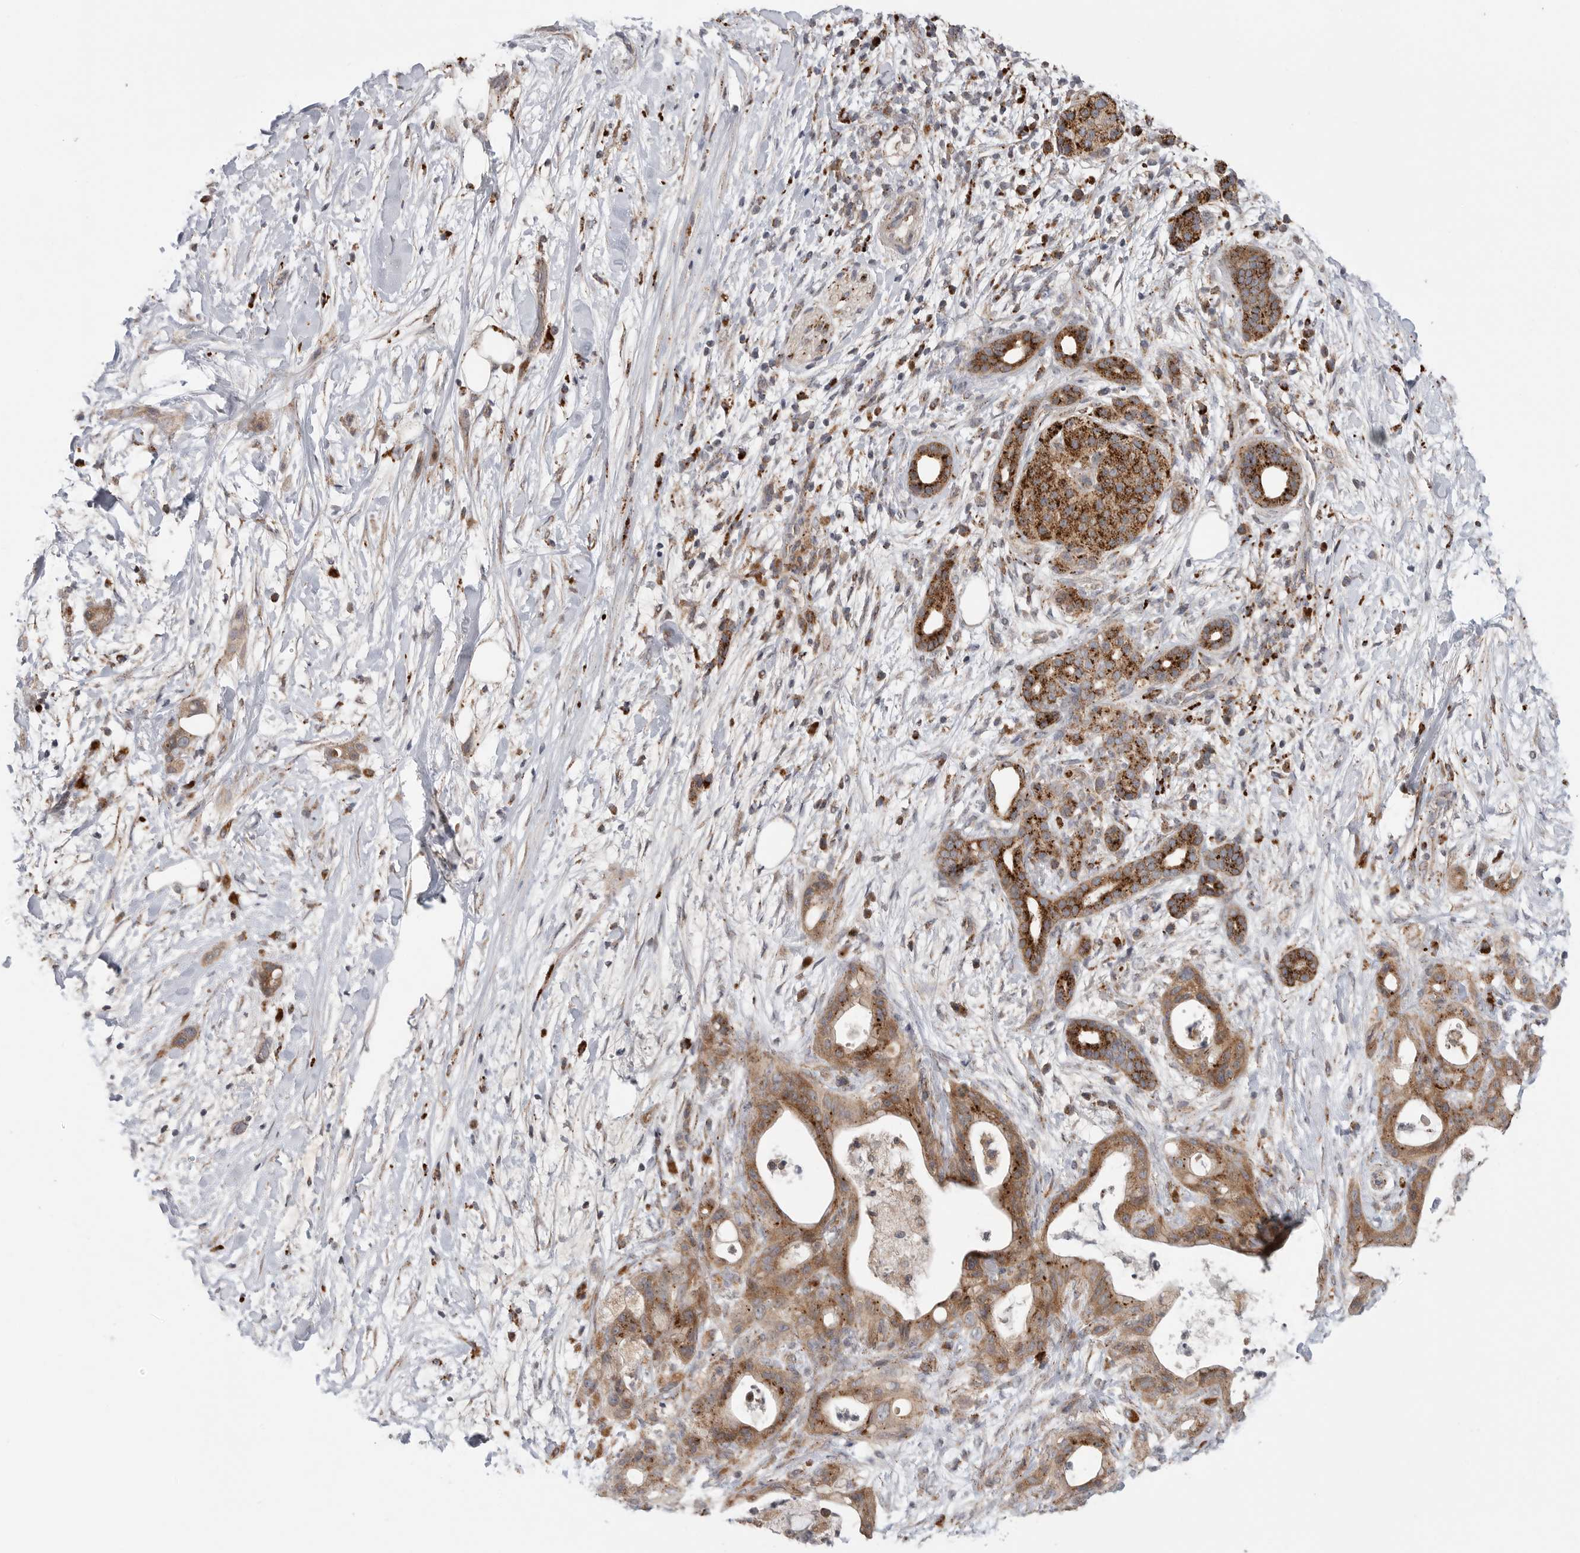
{"staining": {"intensity": "moderate", "quantity": ">75%", "location": "cytoplasmic/membranous"}, "tissue": "pancreatic cancer", "cell_type": "Tumor cells", "image_type": "cancer", "snomed": [{"axis": "morphology", "description": "Adenocarcinoma, NOS"}, {"axis": "topography", "description": "Pancreas"}], "caption": "This histopathology image exhibits immunohistochemistry staining of human pancreatic cancer (adenocarcinoma), with medium moderate cytoplasmic/membranous expression in about >75% of tumor cells.", "gene": "GALNS", "patient": {"sex": "male", "age": 58}}